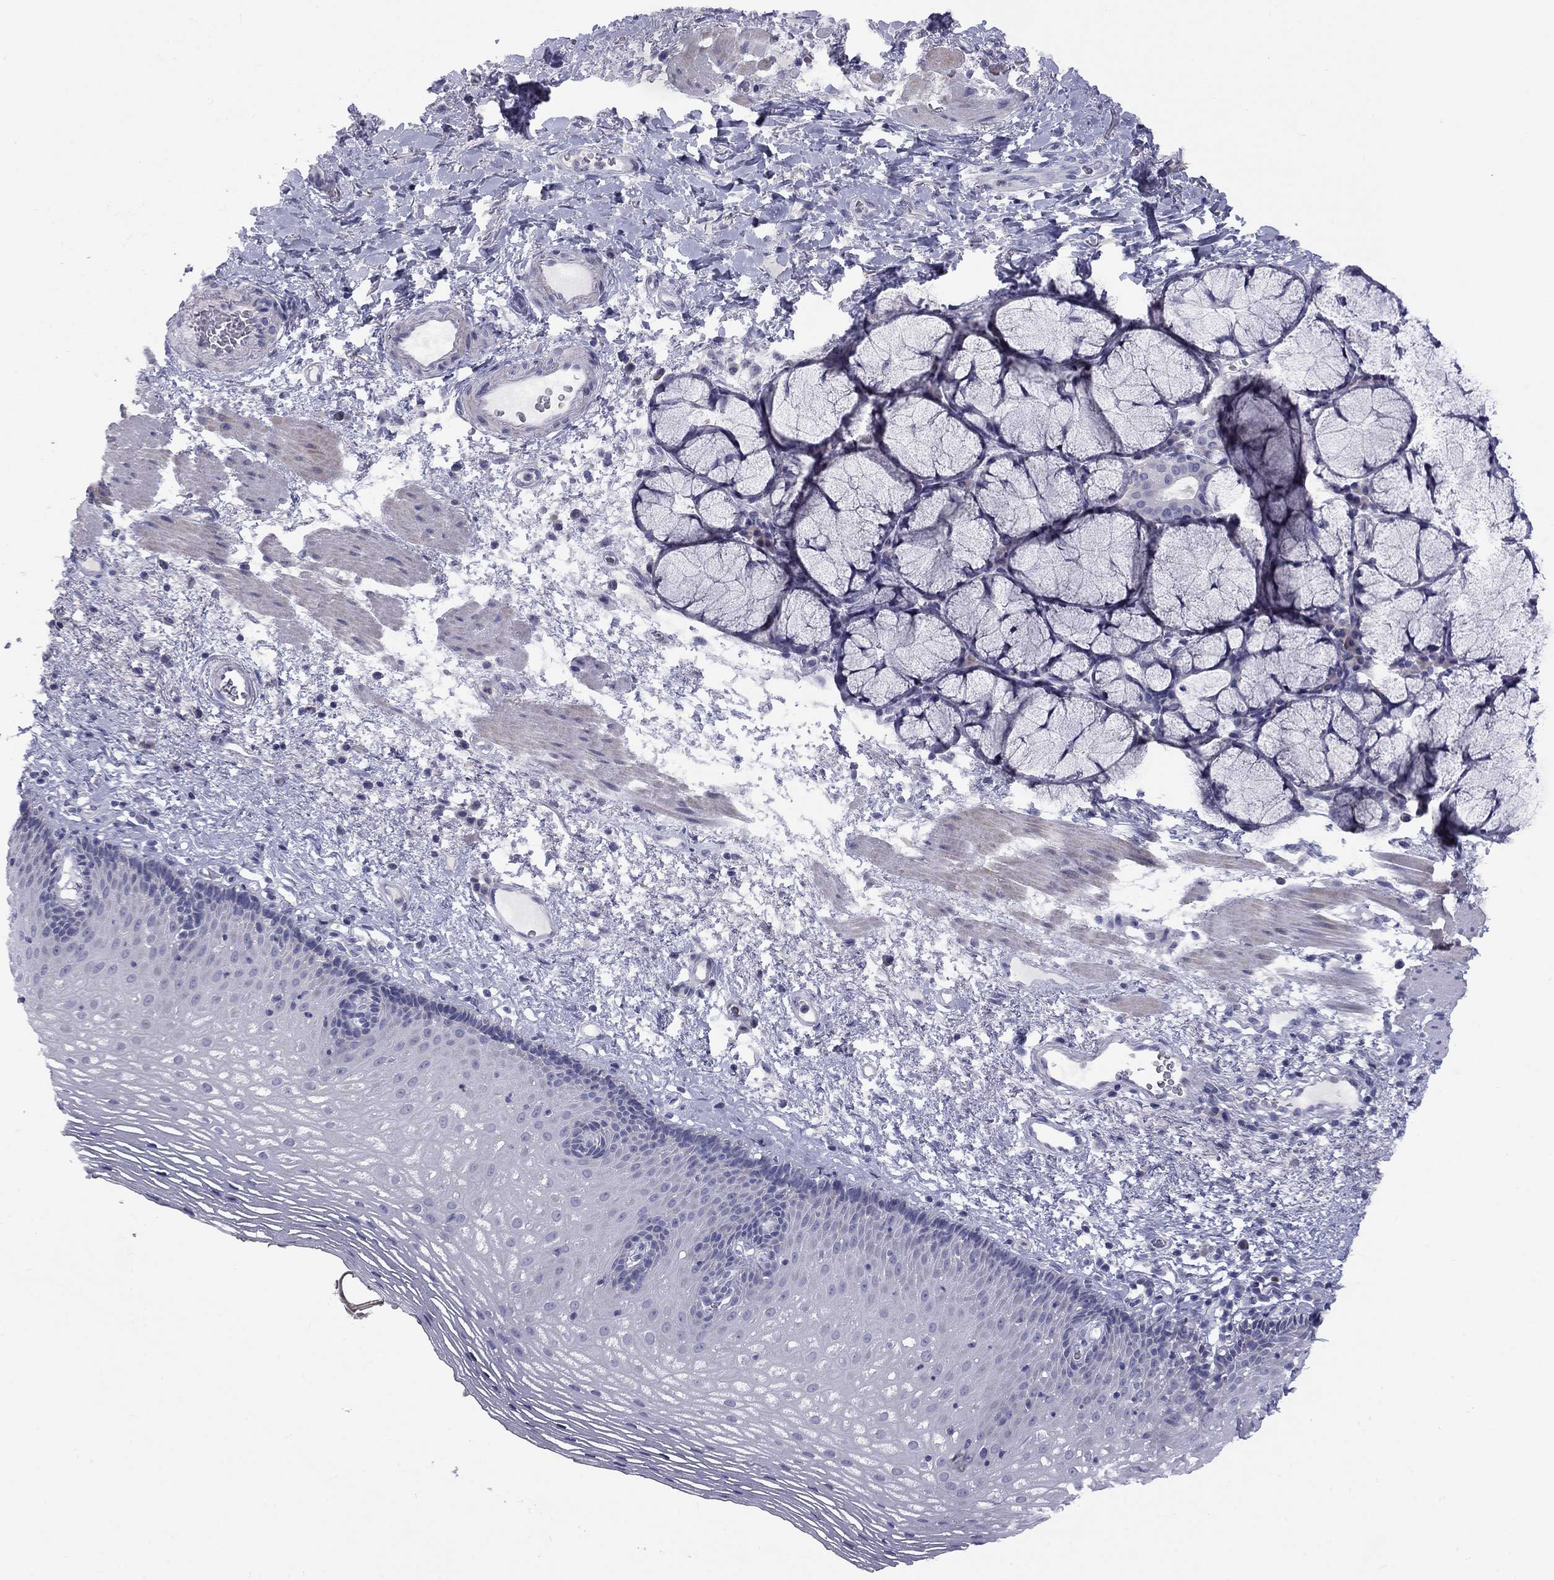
{"staining": {"intensity": "negative", "quantity": "none", "location": "none"}, "tissue": "esophagus", "cell_type": "Squamous epithelial cells", "image_type": "normal", "snomed": [{"axis": "morphology", "description": "Normal tissue, NOS"}, {"axis": "topography", "description": "Esophagus"}], "caption": "Micrograph shows no significant protein positivity in squamous epithelial cells of normal esophagus. (DAB immunohistochemistry, high magnification).", "gene": "CACNA1A", "patient": {"sex": "male", "age": 76}}